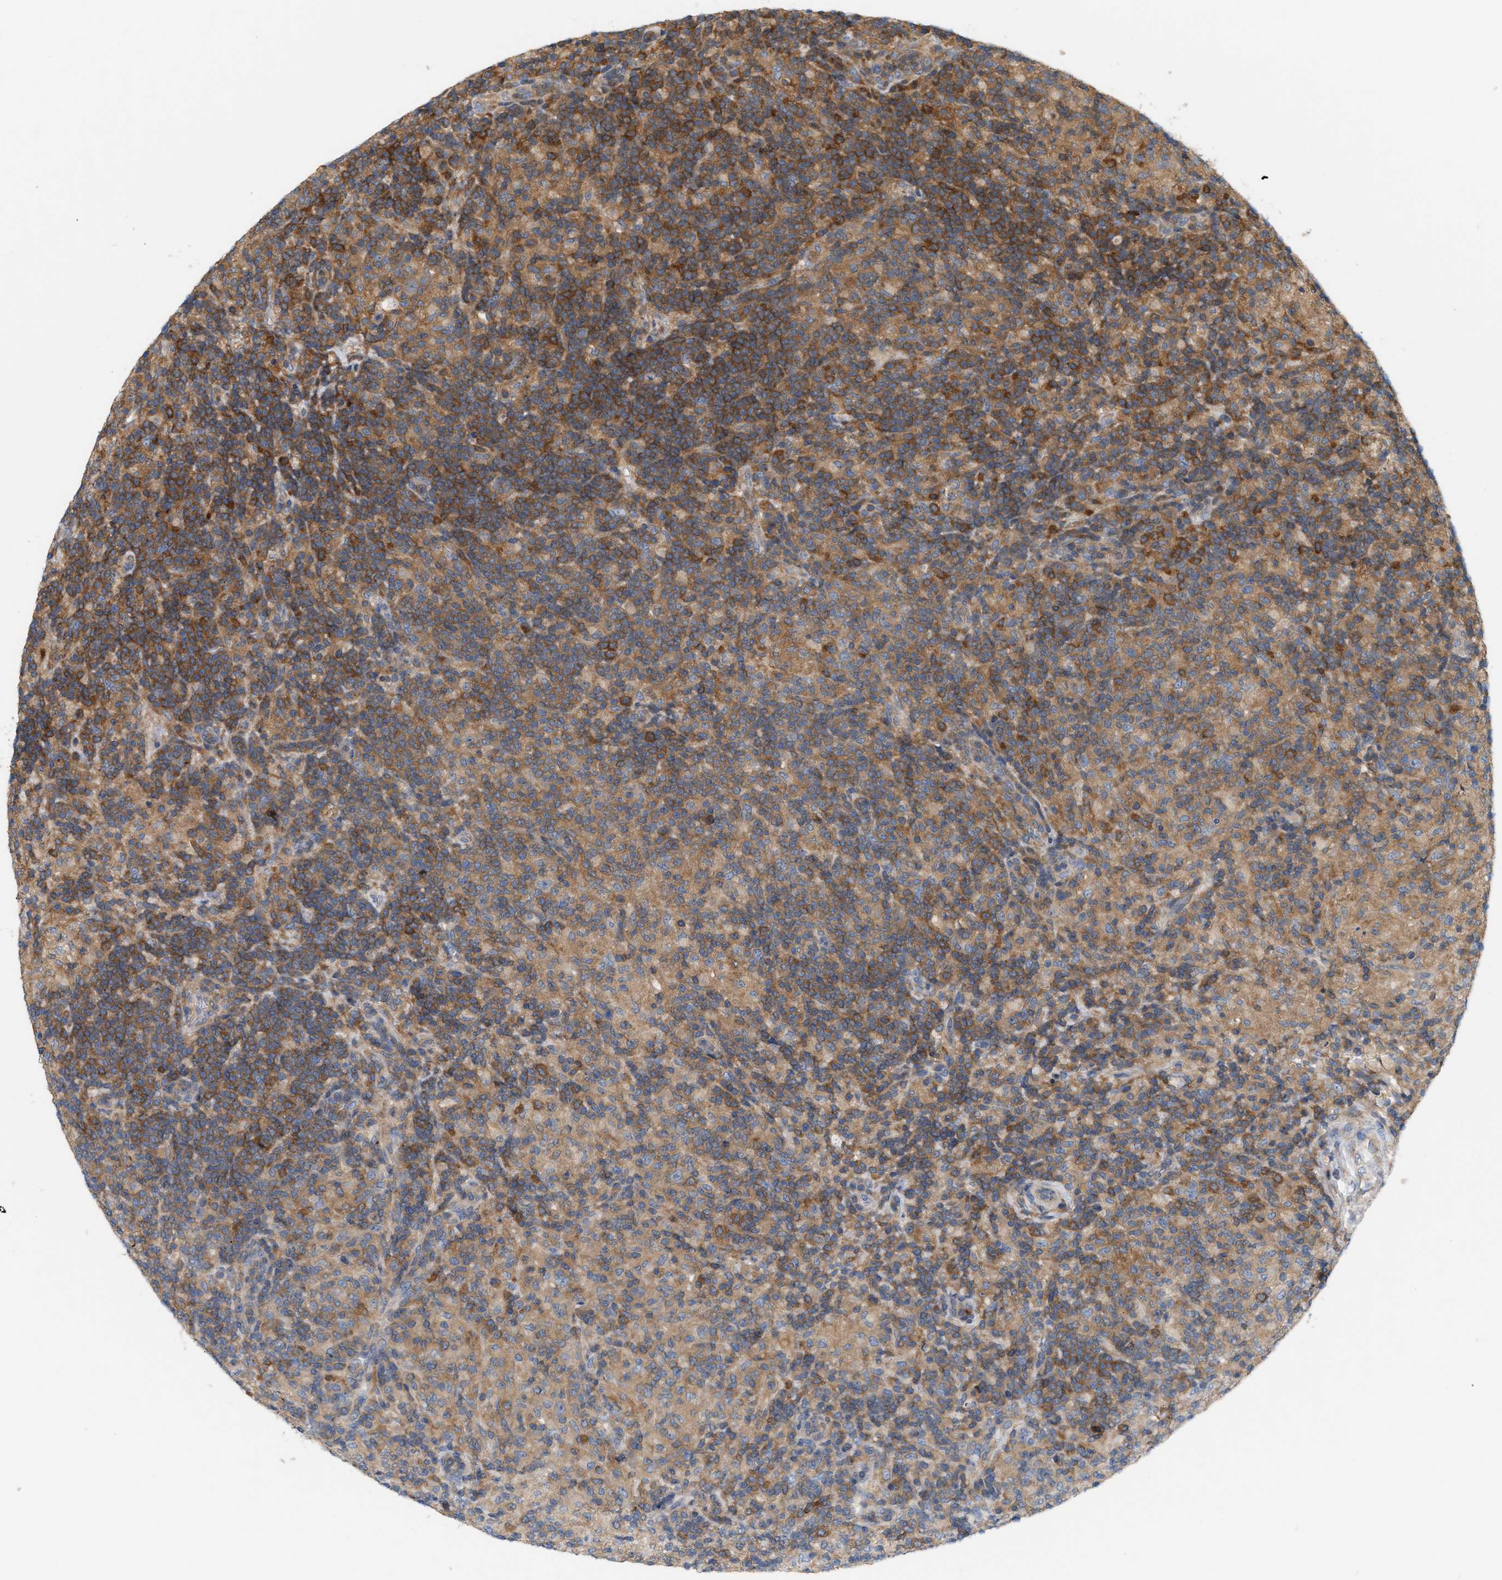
{"staining": {"intensity": "moderate", "quantity": ">75%", "location": "cytoplasmic/membranous"}, "tissue": "lymphoma", "cell_type": "Tumor cells", "image_type": "cancer", "snomed": [{"axis": "morphology", "description": "Hodgkin's disease, NOS"}, {"axis": "topography", "description": "Lymph node"}], "caption": "IHC image of neoplastic tissue: Hodgkin's disease stained using immunohistochemistry (IHC) exhibits medium levels of moderate protein expression localized specifically in the cytoplasmic/membranous of tumor cells, appearing as a cytoplasmic/membranous brown color.", "gene": "DBNL", "patient": {"sex": "male", "age": 70}}